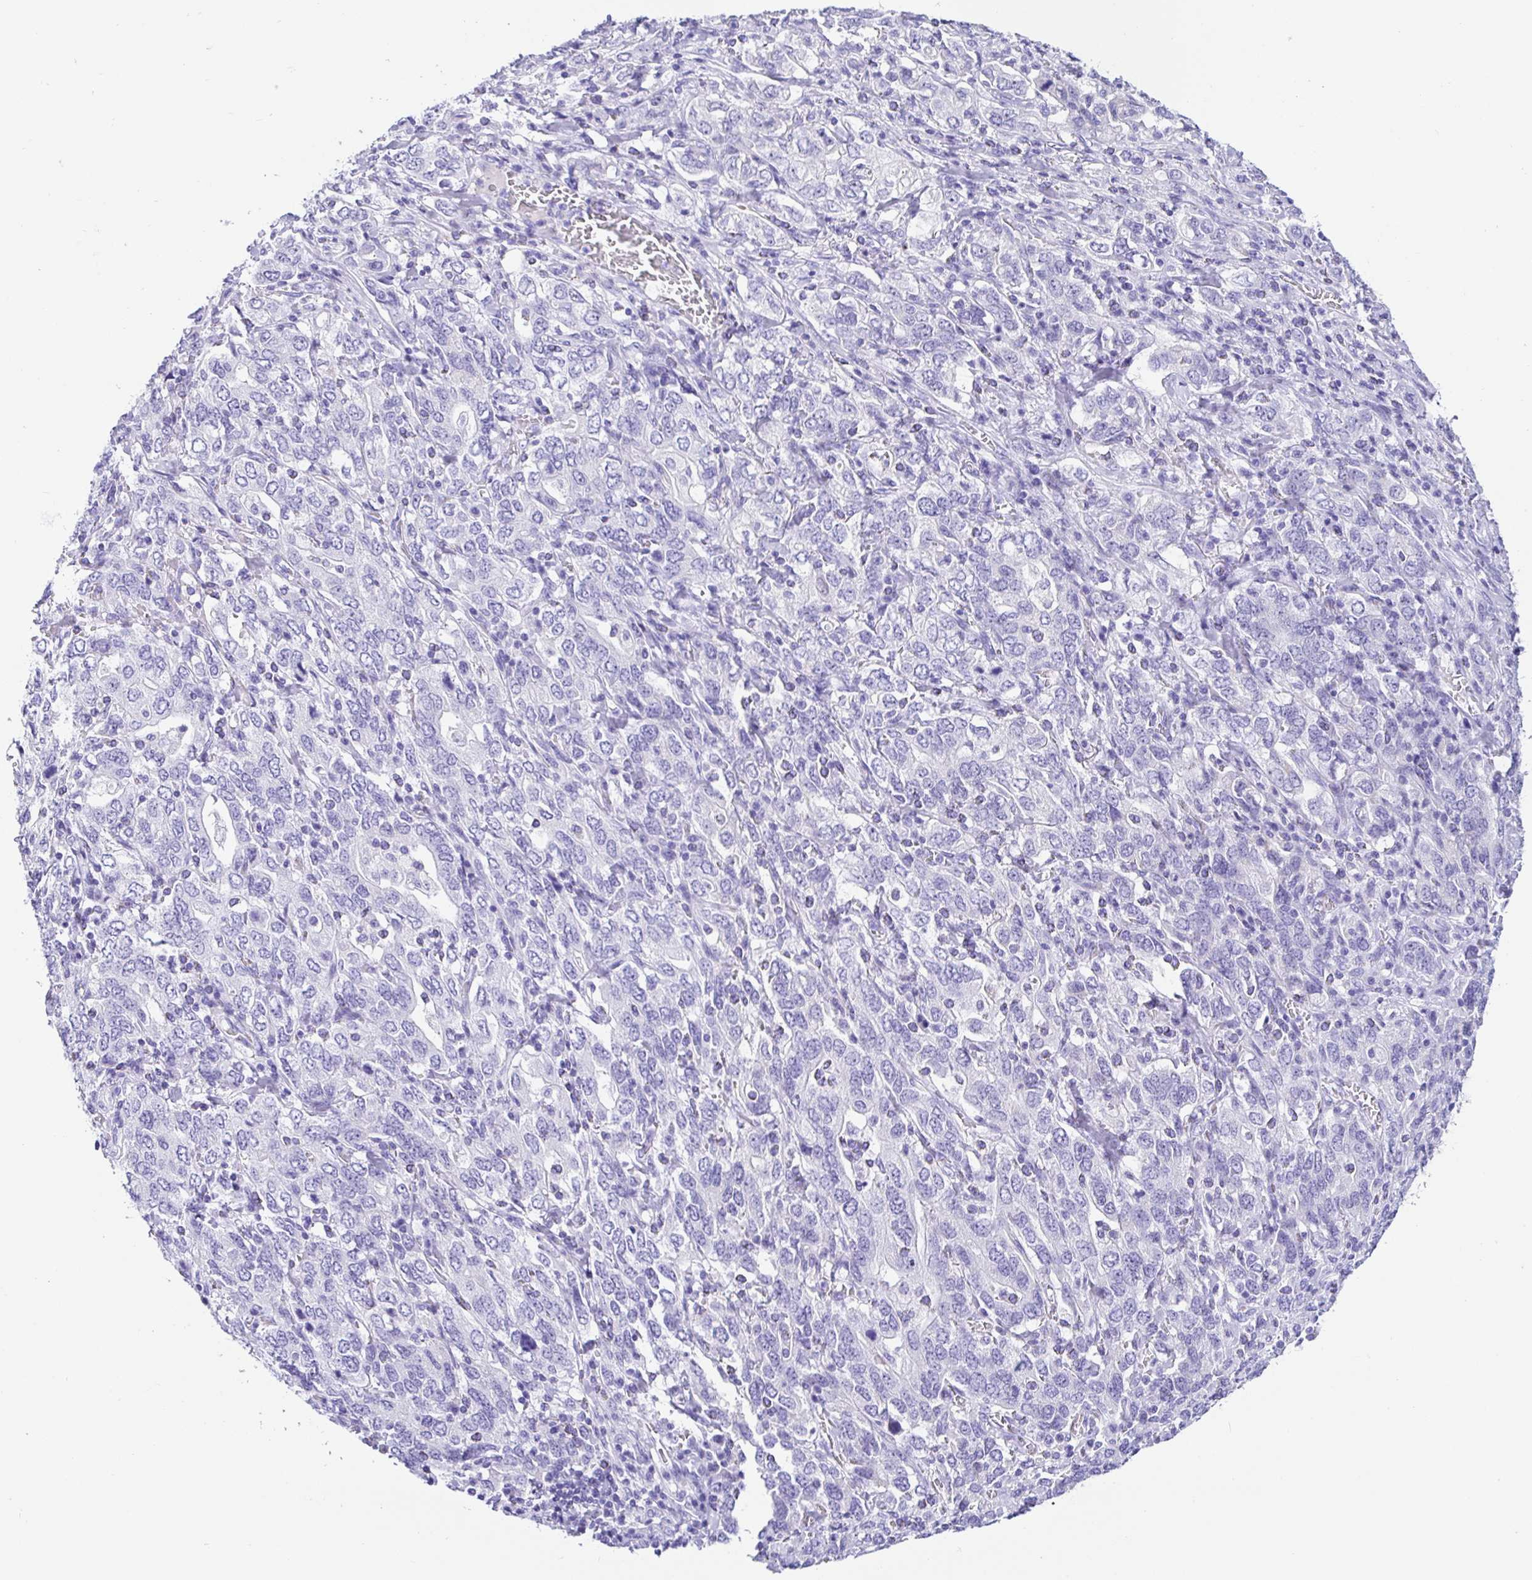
{"staining": {"intensity": "negative", "quantity": "none", "location": "none"}, "tissue": "stomach cancer", "cell_type": "Tumor cells", "image_type": "cancer", "snomed": [{"axis": "morphology", "description": "Adenocarcinoma, NOS"}, {"axis": "topography", "description": "Stomach, upper"}, {"axis": "topography", "description": "Stomach"}], "caption": "Tumor cells show no significant expression in stomach cancer (adenocarcinoma).", "gene": "PRAMEF19", "patient": {"sex": "male", "age": 62}}